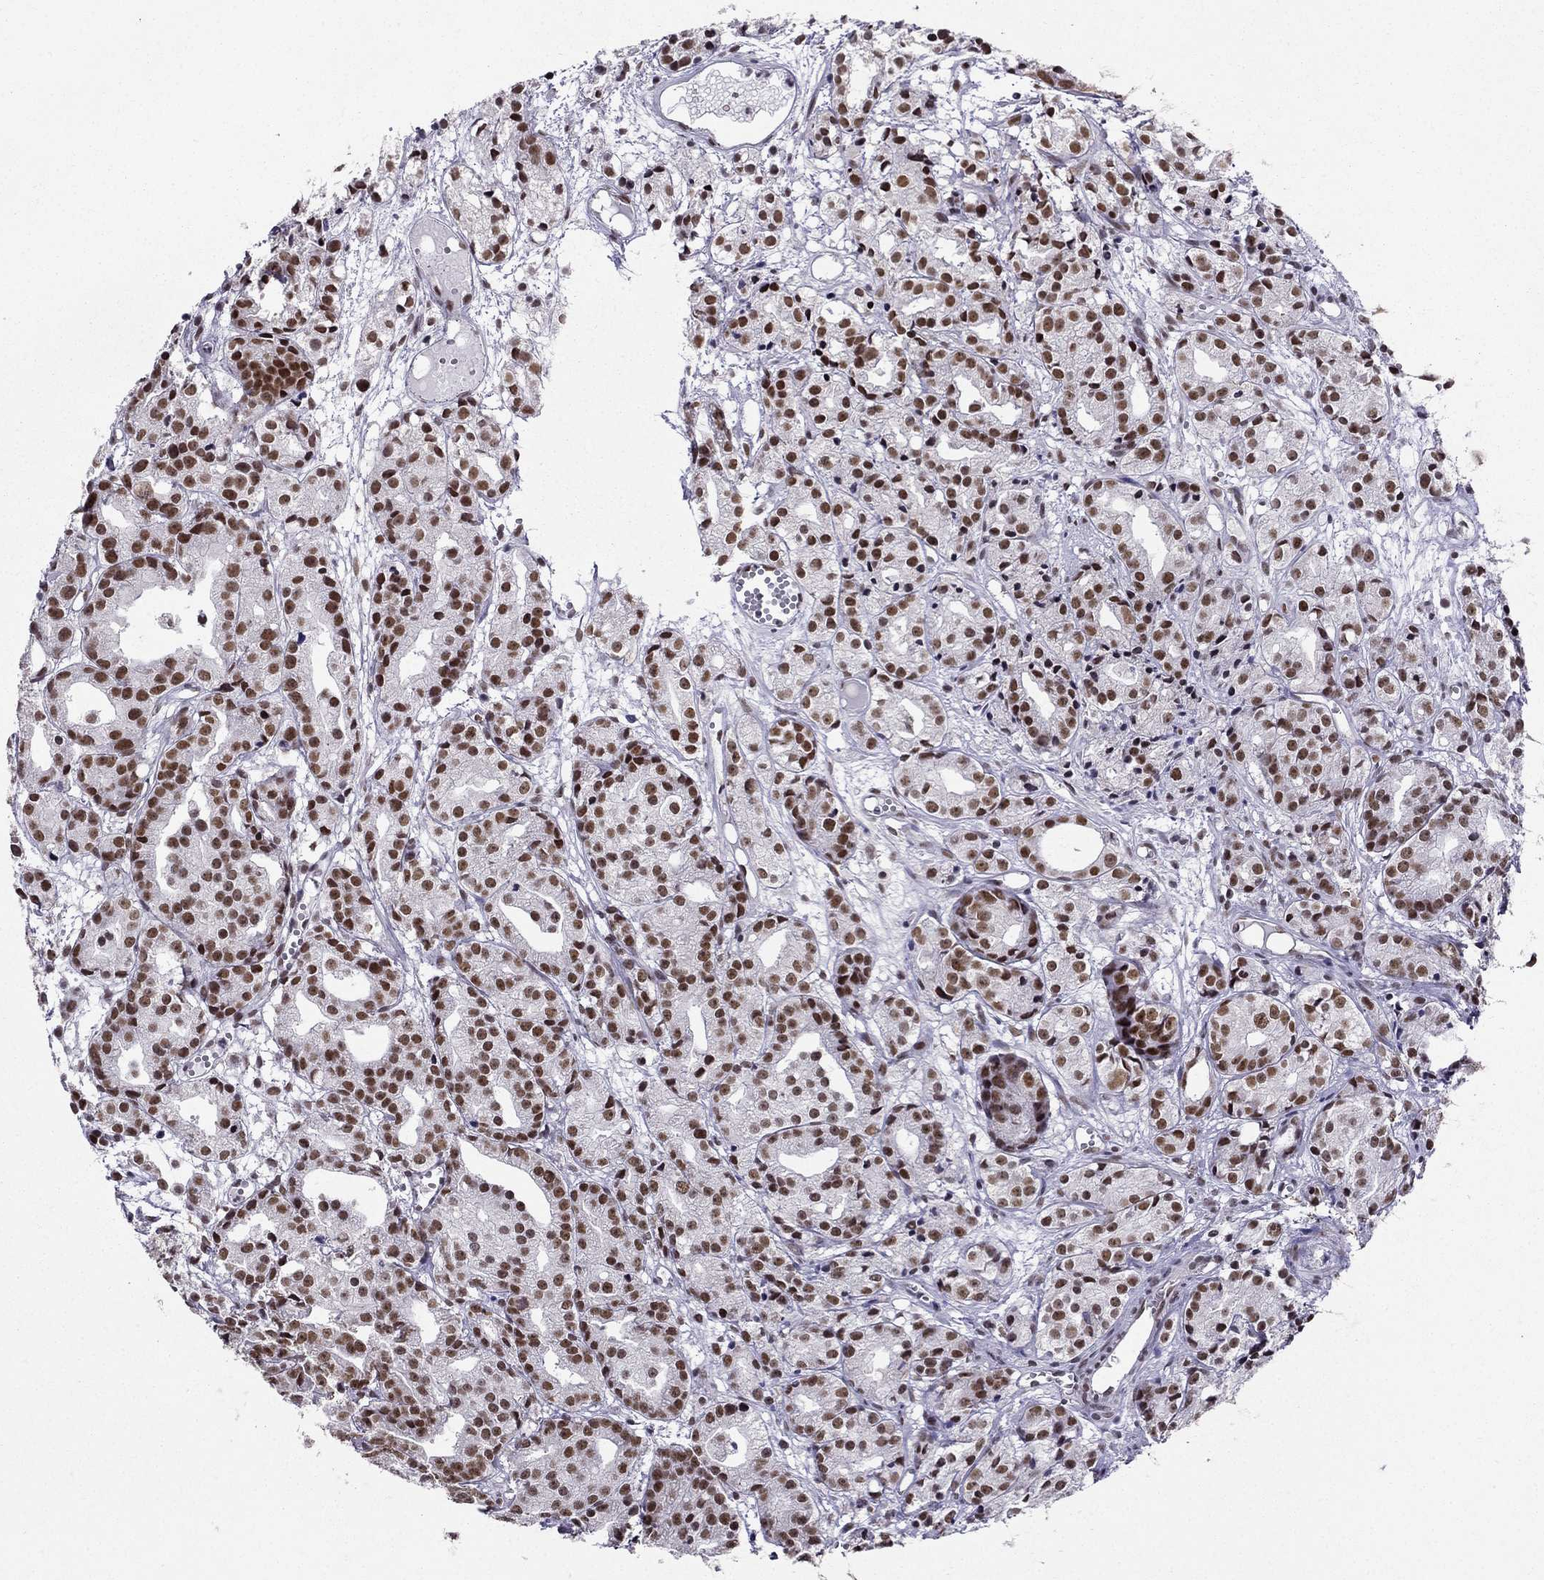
{"staining": {"intensity": "moderate", "quantity": ">75%", "location": "nuclear"}, "tissue": "prostate cancer", "cell_type": "Tumor cells", "image_type": "cancer", "snomed": [{"axis": "morphology", "description": "Adenocarcinoma, Medium grade"}, {"axis": "topography", "description": "Prostate"}], "caption": "The image reveals a brown stain indicating the presence of a protein in the nuclear of tumor cells in prostate cancer.", "gene": "ZNF420", "patient": {"sex": "male", "age": 74}}